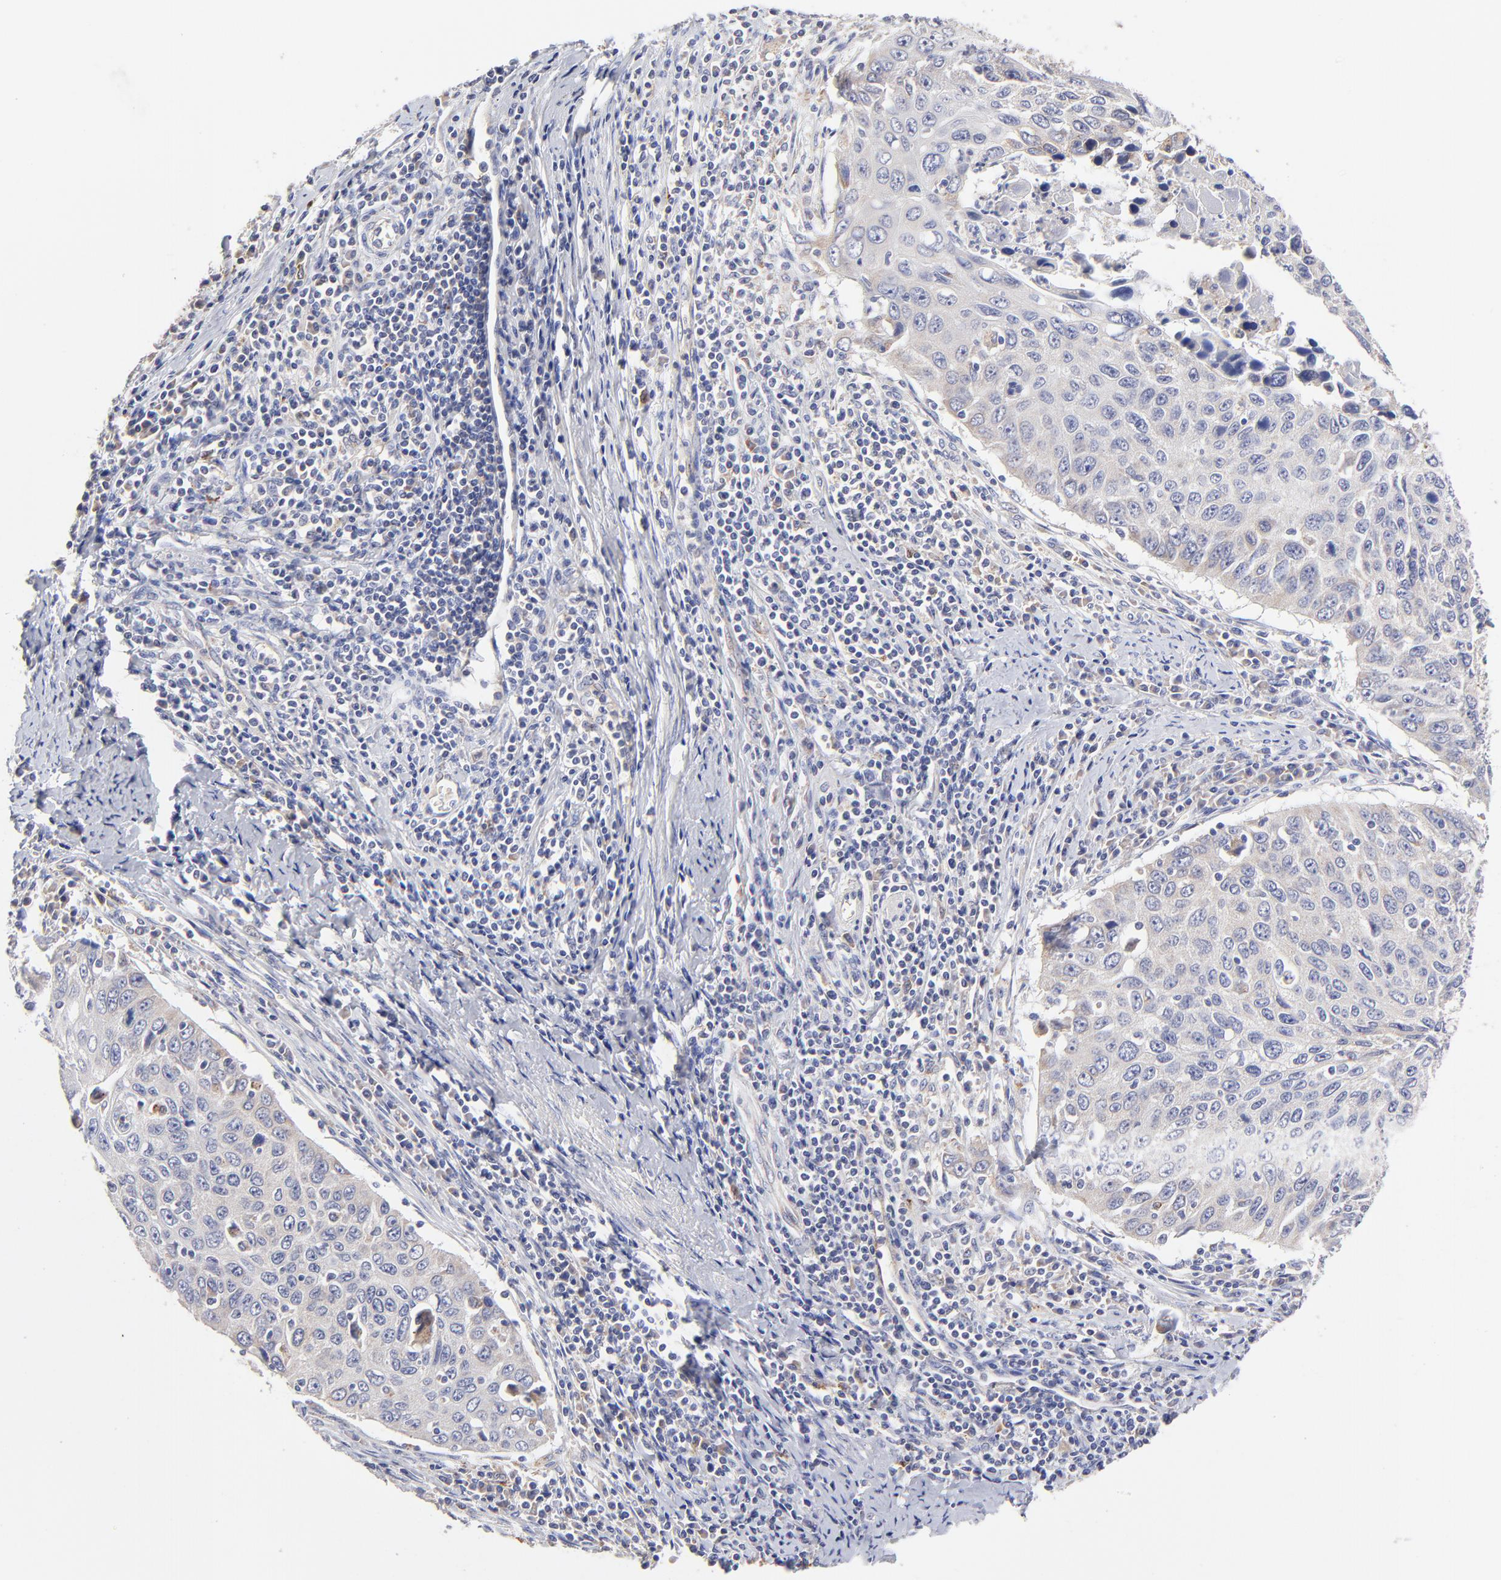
{"staining": {"intensity": "negative", "quantity": "none", "location": "none"}, "tissue": "cervical cancer", "cell_type": "Tumor cells", "image_type": "cancer", "snomed": [{"axis": "morphology", "description": "Squamous cell carcinoma, NOS"}, {"axis": "topography", "description": "Cervix"}], "caption": "Photomicrograph shows no protein expression in tumor cells of cervical cancer (squamous cell carcinoma) tissue. (DAB (3,3'-diaminobenzidine) immunohistochemistry (IHC) visualized using brightfield microscopy, high magnification).", "gene": "GCSAM", "patient": {"sex": "female", "age": 53}}